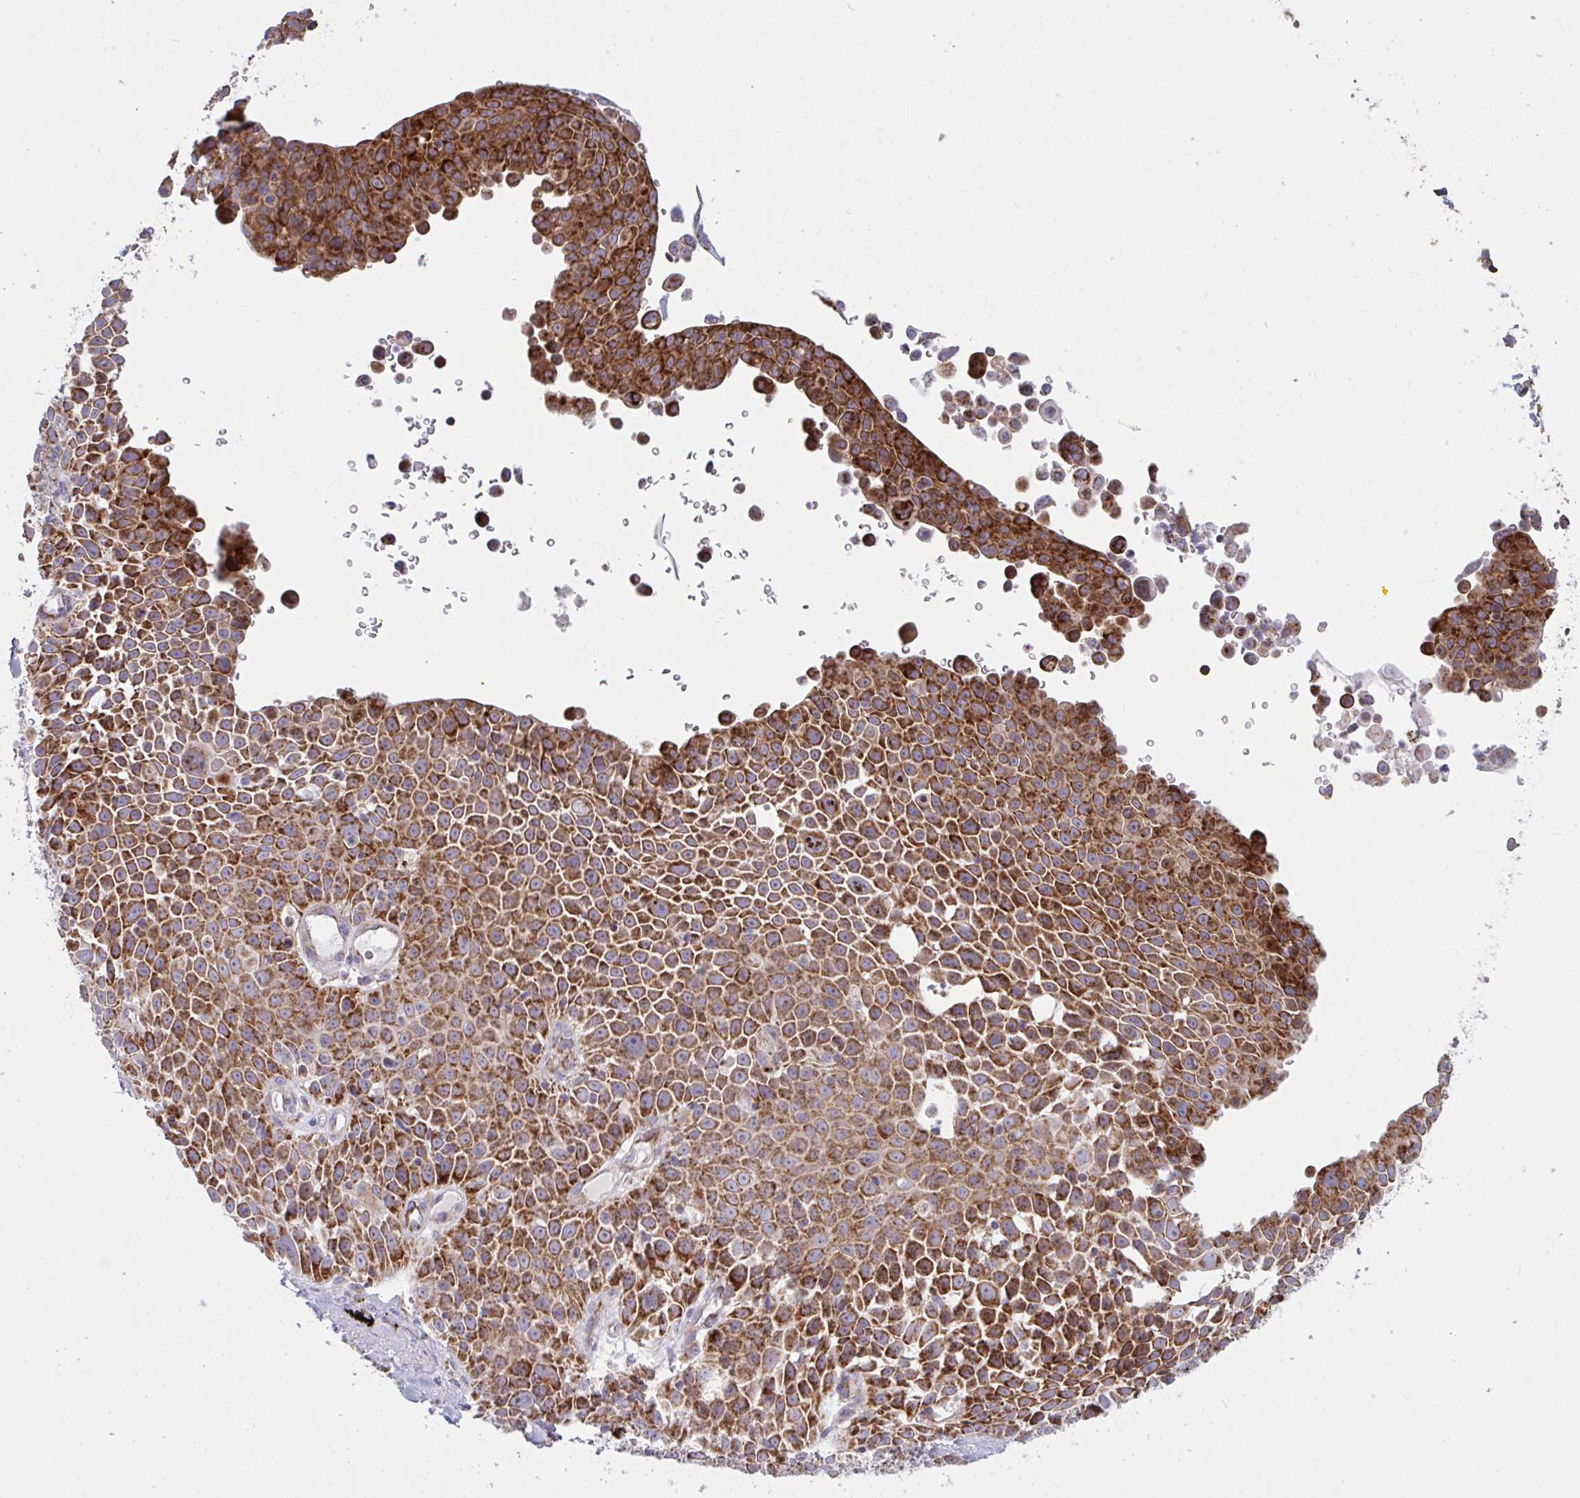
{"staining": {"intensity": "strong", "quantity": ">75%", "location": "cytoplasmic/membranous"}, "tissue": "lung cancer", "cell_type": "Tumor cells", "image_type": "cancer", "snomed": [{"axis": "morphology", "description": "Squamous cell carcinoma, NOS"}, {"axis": "morphology", "description": "Squamous cell carcinoma, metastatic, NOS"}, {"axis": "topography", "description": "Lymph node"}, {"axis": "topography", "description": "Lung"}], "caption": "Immunohistochemistry (DAB (3,3'-diaminobenzidine)) staining of lung cancer exhibits strong cytoplasmic/membranous protein expression in about >75% of tumor cells. (IHC, brightfield microscopy, high magnification).", "gene": "MICOS10", "patient": {"sex": "female", "age": 62}}